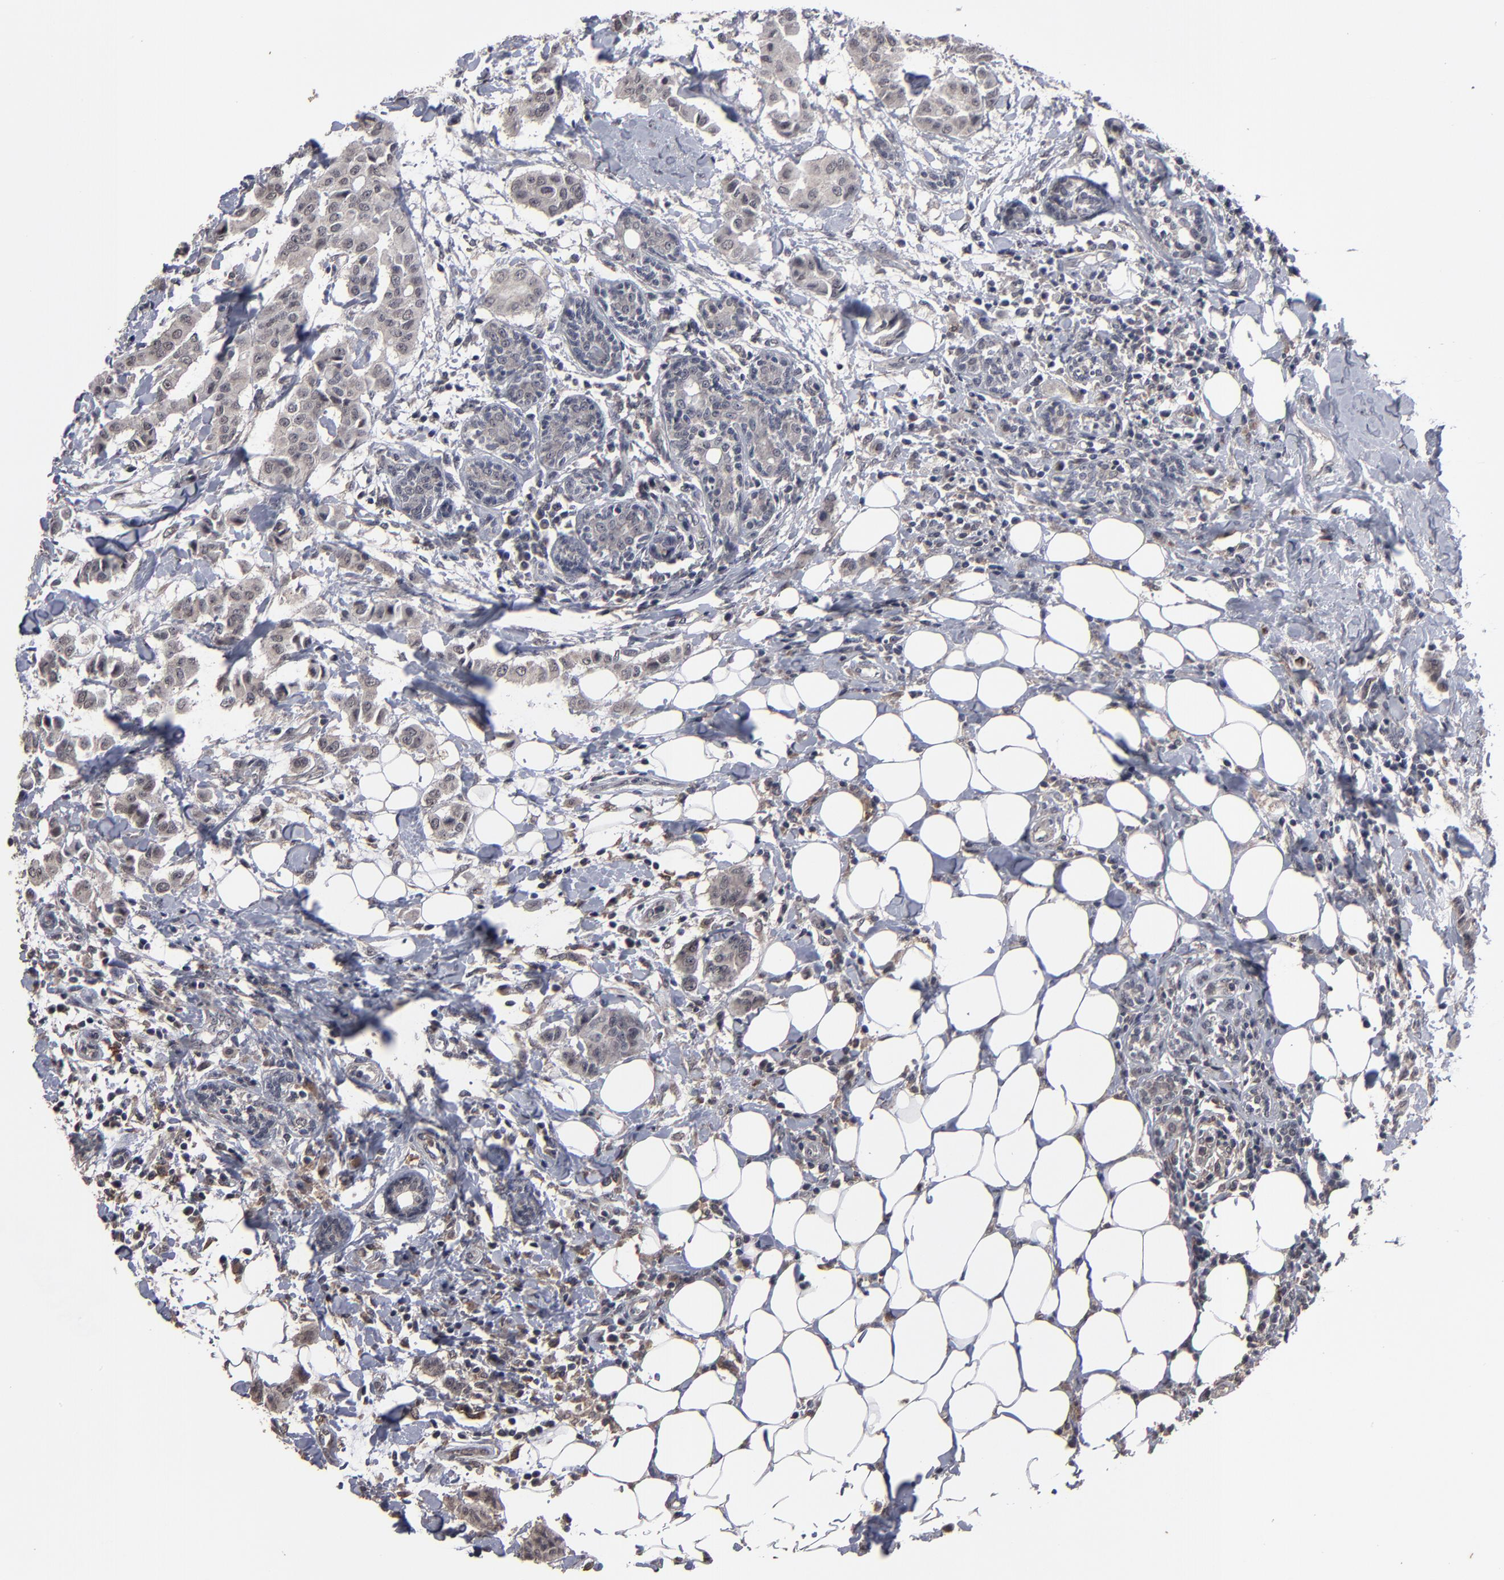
{"staining": {"intensity": "weak", "quantity": ">75%", "location": "cytoplasmic/membranous"}, "tissue": "breast cancer", "cell_type": "Tumor cells", "image_type": "cancer", "snomed": [{"axis": "morphology", "description": "Duct carcinoma"}, {"axis": "topography", "description": "Breast"}], "caption": "Immunohistochemical staining of breast intraductal carcinoma reveals low levels of weak cytoplasmic/membranous expression in approximately >75% of tumor cells. The protein is shown in brown color, while the nuclei are stained blue.", "gene": "SLC22A17", "patient": {"sex": "female", "age": 40}}